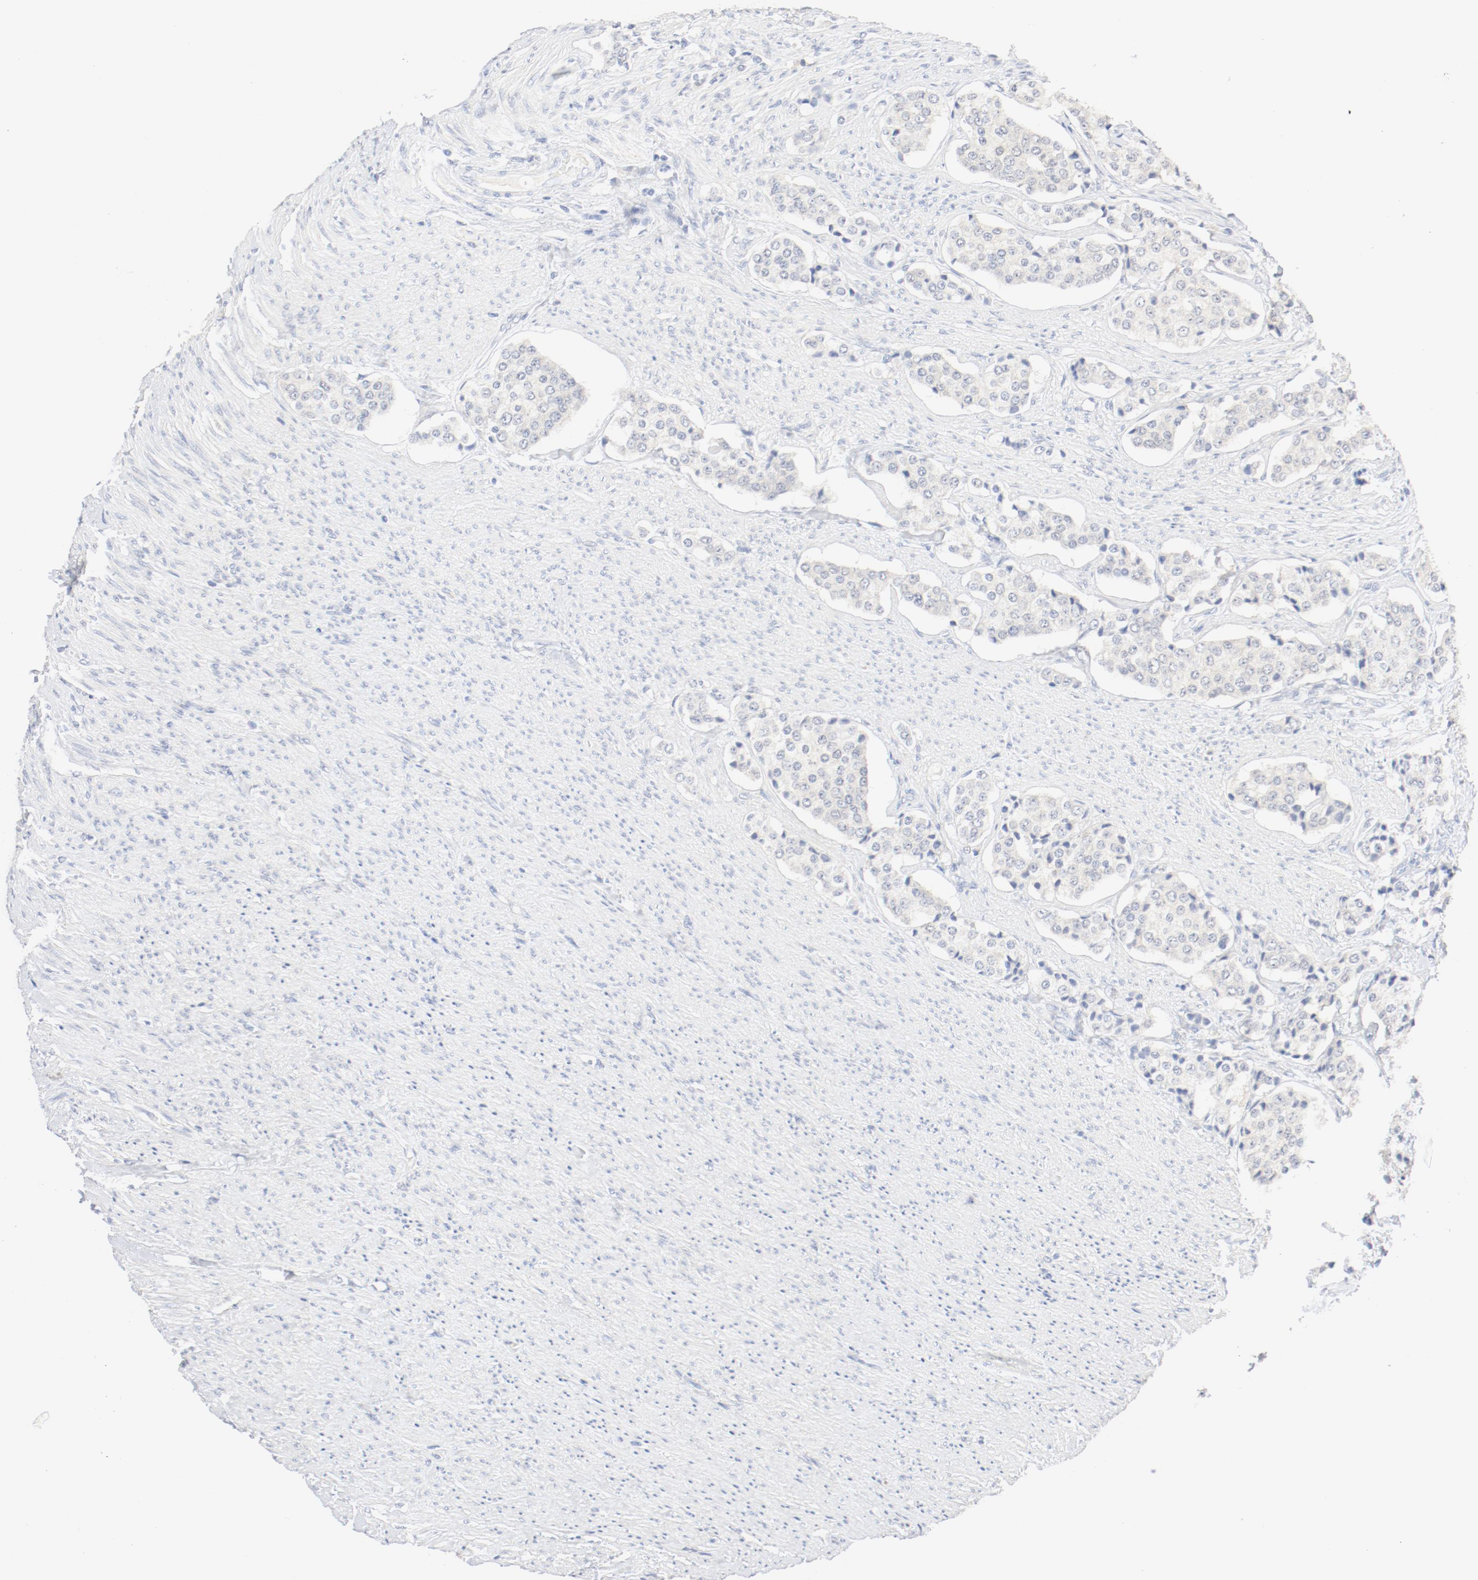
{"staining": {"intensity": "negative", "quantity": "none", "location": "none"}, "tissue": "carcinoid", "cell_type": "Tumor cells", "image_type": "cancer", "snomed": [{"axis": "morphology", "description": "Carcinoid, malignant, NOS"}, {"axis": "topography", "description": "Colon"}], "caption": "Tumor cells are negative for protein expression in human carcinoid.", "gene": "PGM1", "patient": {"sex": "female", "age": 61}}